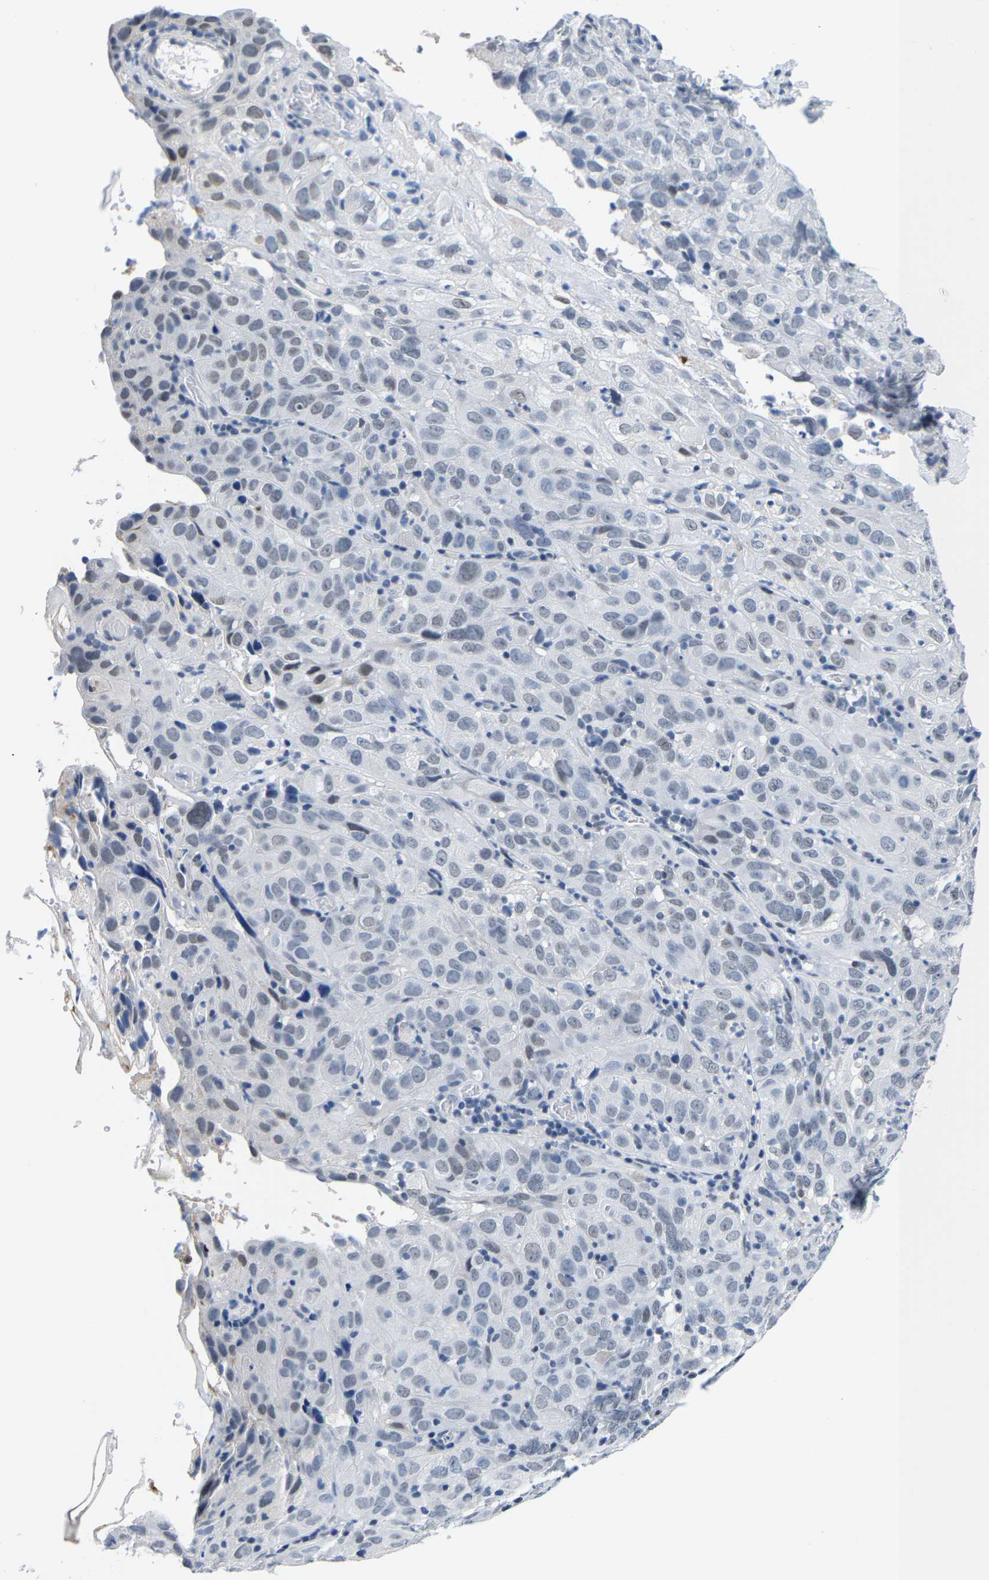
{"staining": {"intensity": "negative", "quantity": "none", "location": "none"}, "tissue": "cervical cancer", "cell_type": "Tumor cells", "image_type": "cancer", "snomed": [{"axis": "morphology", "description": "Squamous cell carcinoma, NOS"}, {"axis": "topography", "description": "Cervix"}], "caption": "Immunohistochemistry photomicrograph of neoplastic tissue: squamous cell carcinoma (cervical) stained with DAB demonstrates no significant protein expression in tumor cells.", "gene": "SETD1B", "patient": {"sex": "female", "age": 32}}